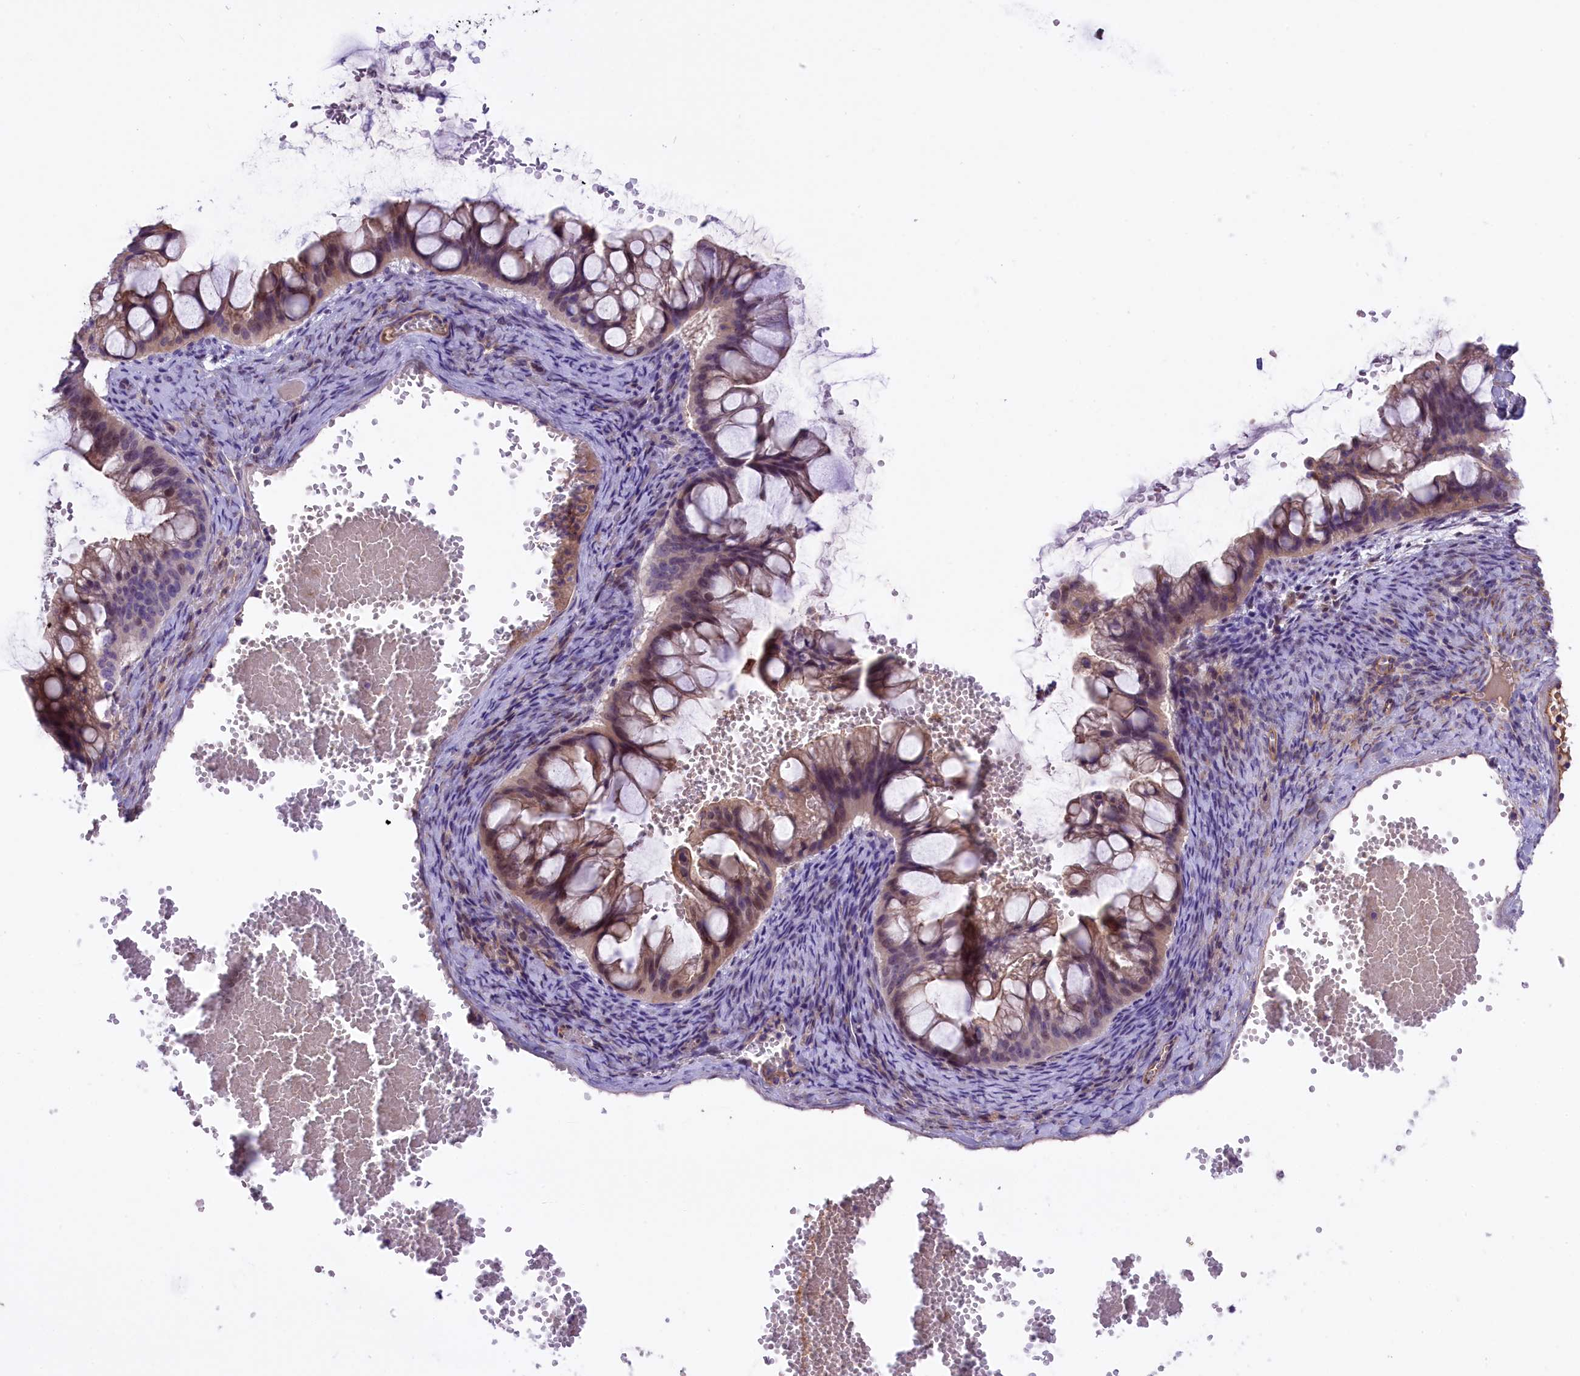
{"staining": {"intensity": "weak", "quantity": "25%-75%", "location": "cytoplasmic/membranous,nuclear"}, "tissue": "ovarian cancer", "cell_type": "Tumor cells", "image_type": "cancer", "snomed": [{"axis": "morphology", "description": "Cystadenocarcinoma, mucinous, NOS"}, {"axis": "topography", "description": "Ovary"}], "caption": "IHC micrograph of neoplastic tissue: human ovarian cancer (mucinous cystadenocarcinoma) stained using immunohistochemistry (IHC) displays low levels of weak protein expression localized specifically in the cytoplasmic/membranous and nuclear of tumor cells, appearing as a cytoplasmic/membranous and nuclear brown color.", "gene": "CCDC32", "patient": {"sex": "female", "age": 73}}